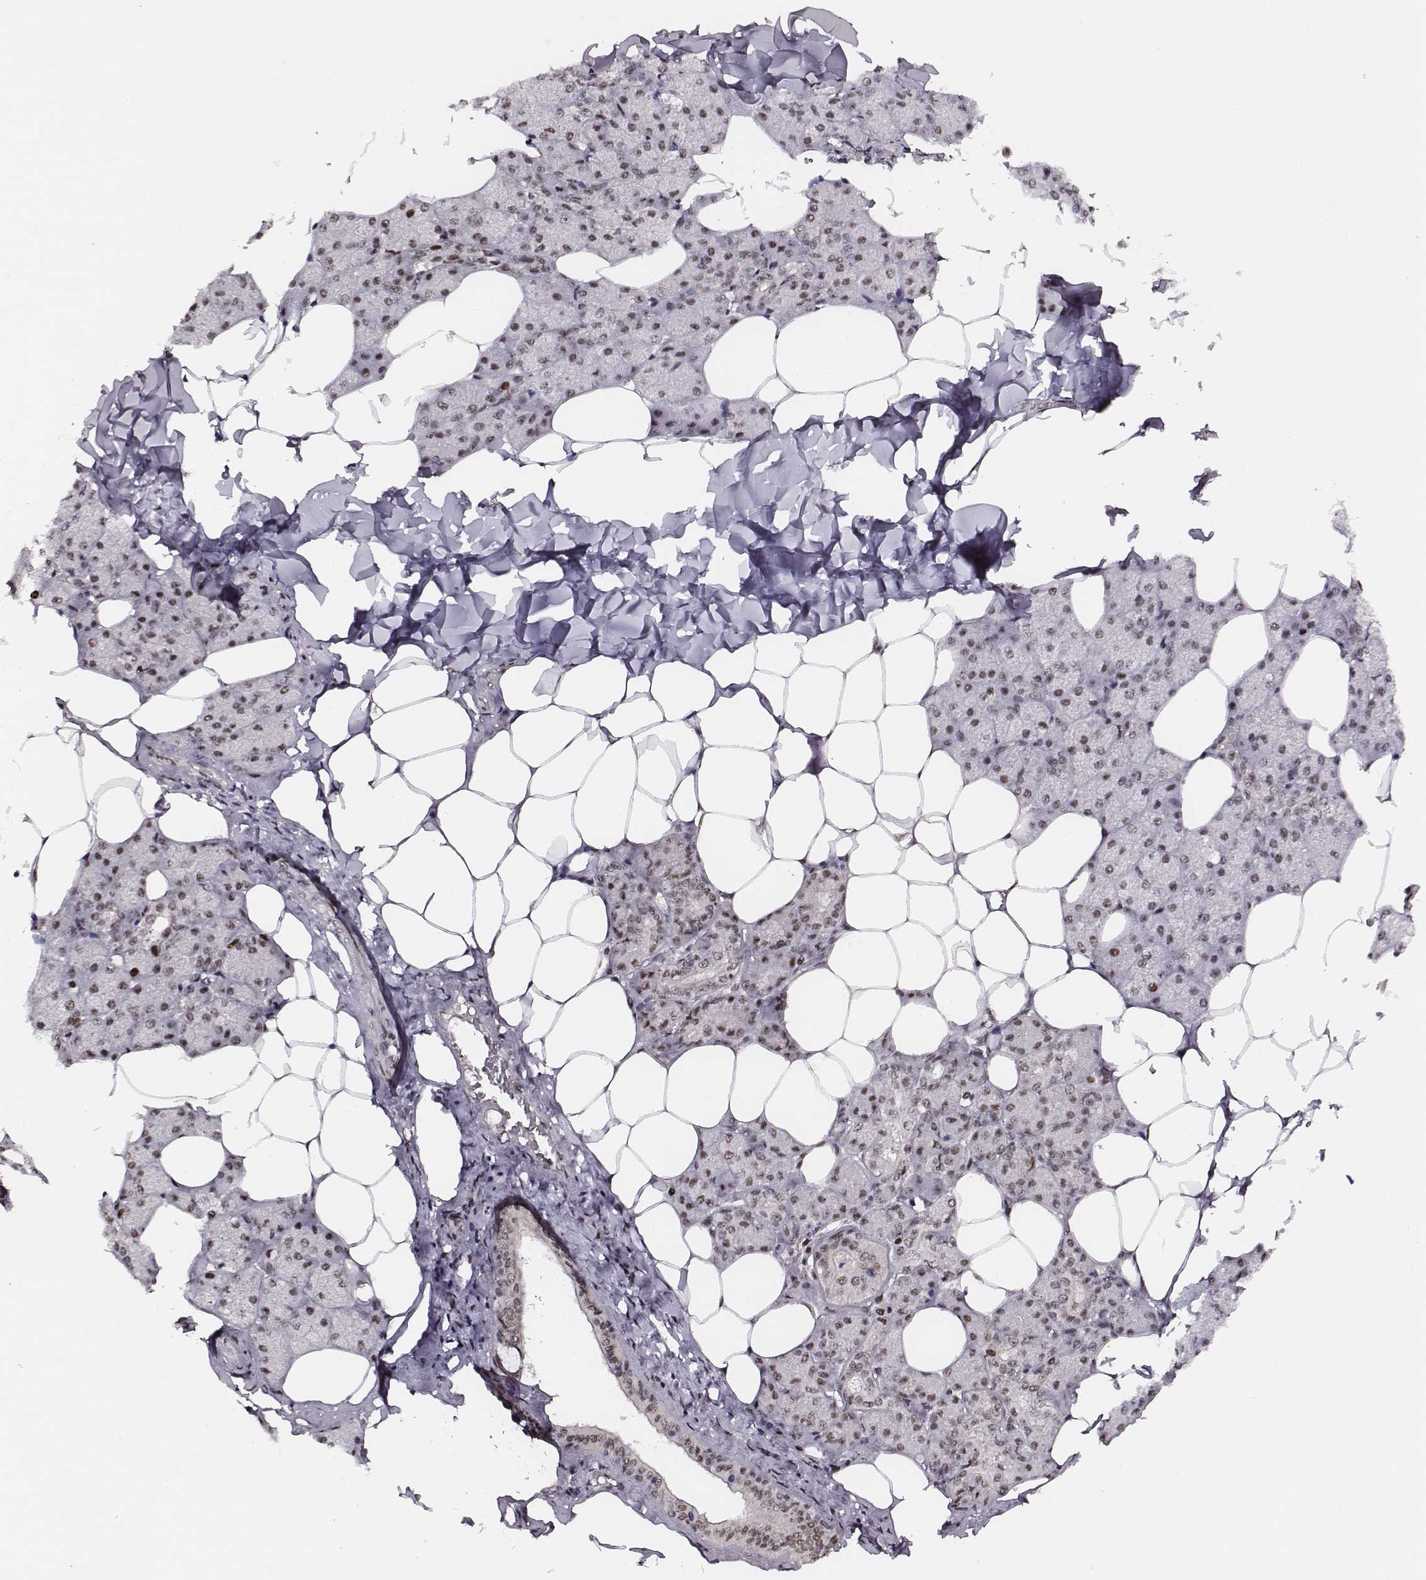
{"staining": {"intensity": "strong", "quantity": ">75%", "location": "nuclear"}, "tissue": "salivary gland", "cell_type": "Glandular cells", "image_type": "normal", "snomed": [{"axis": "morphology", "description": "Normal tissue, NOS"}, {"axis": "topography", "description": "Salivary gland"}], "caption": "Human salivary gland stained for a protein (brown) demonstrates strong nuclear positive staining in approximately >75% of glandular cells.", "gene": "PPARA", "patient": {"sex": "female", "age": 43}}